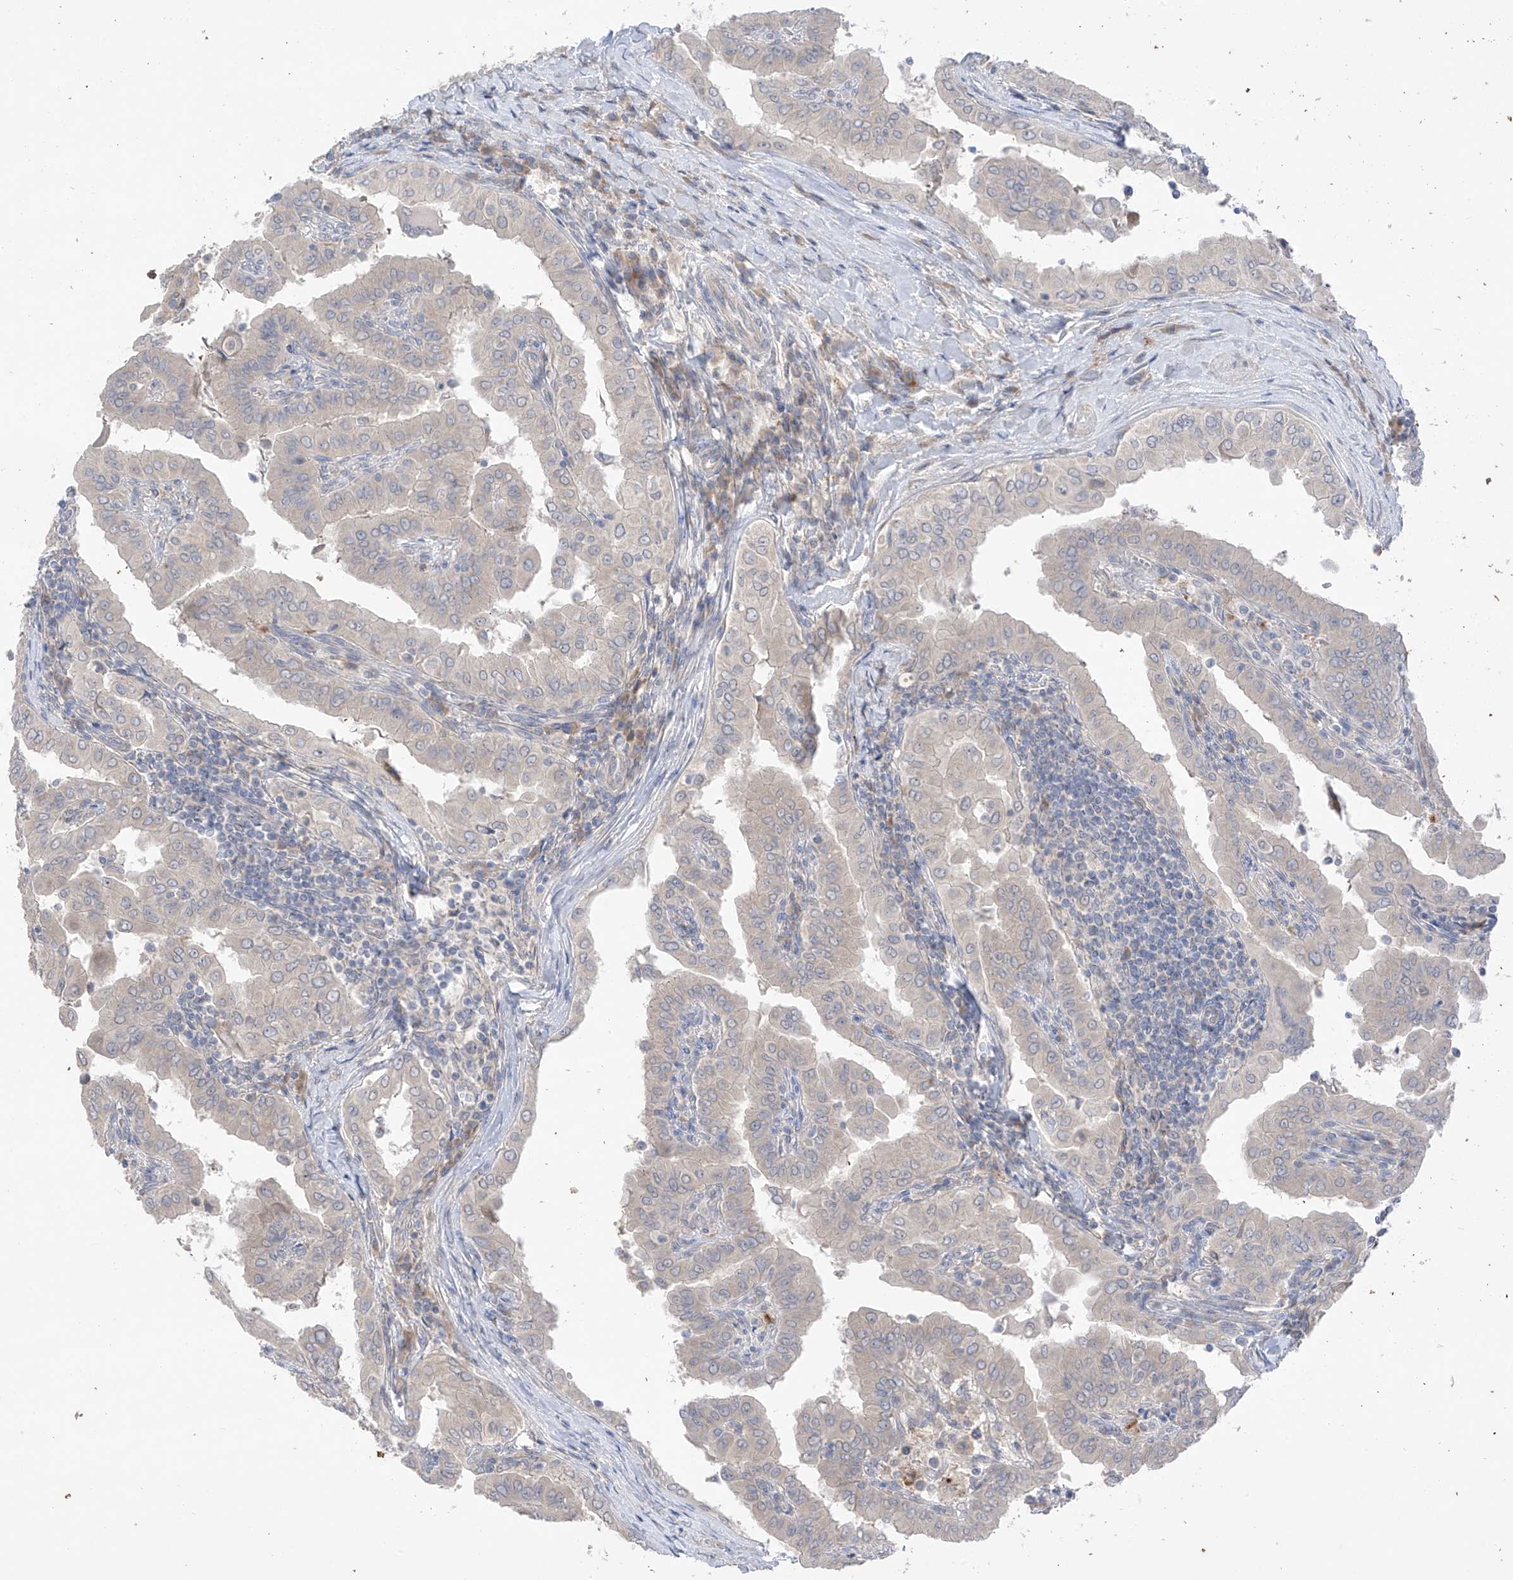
{"staining": {"intensity": "negative", "quantity": "none", "location": "none"}, "tissue": "thyroid cancer", "cell_type": "Tumor cells", "image_type": "cancer", "snomed": [{"axis": "morphology", "description": "Papillary adenocarcinoma, NOS"}, {"axis": "topography", "description": "Thyroid gland"}], "caption": "Immunohistochemistry micrograph of neoplastic tissue: human thyroid cancer stained with DAB (3,3'-diaminobenzidine) demonstrates no significant protein staining in tumor cells. (DAB immunohistochemistry with hematoxylin counter stain).", "gene": "NALCN", "patient": {"sex": "male", "age": 33}}